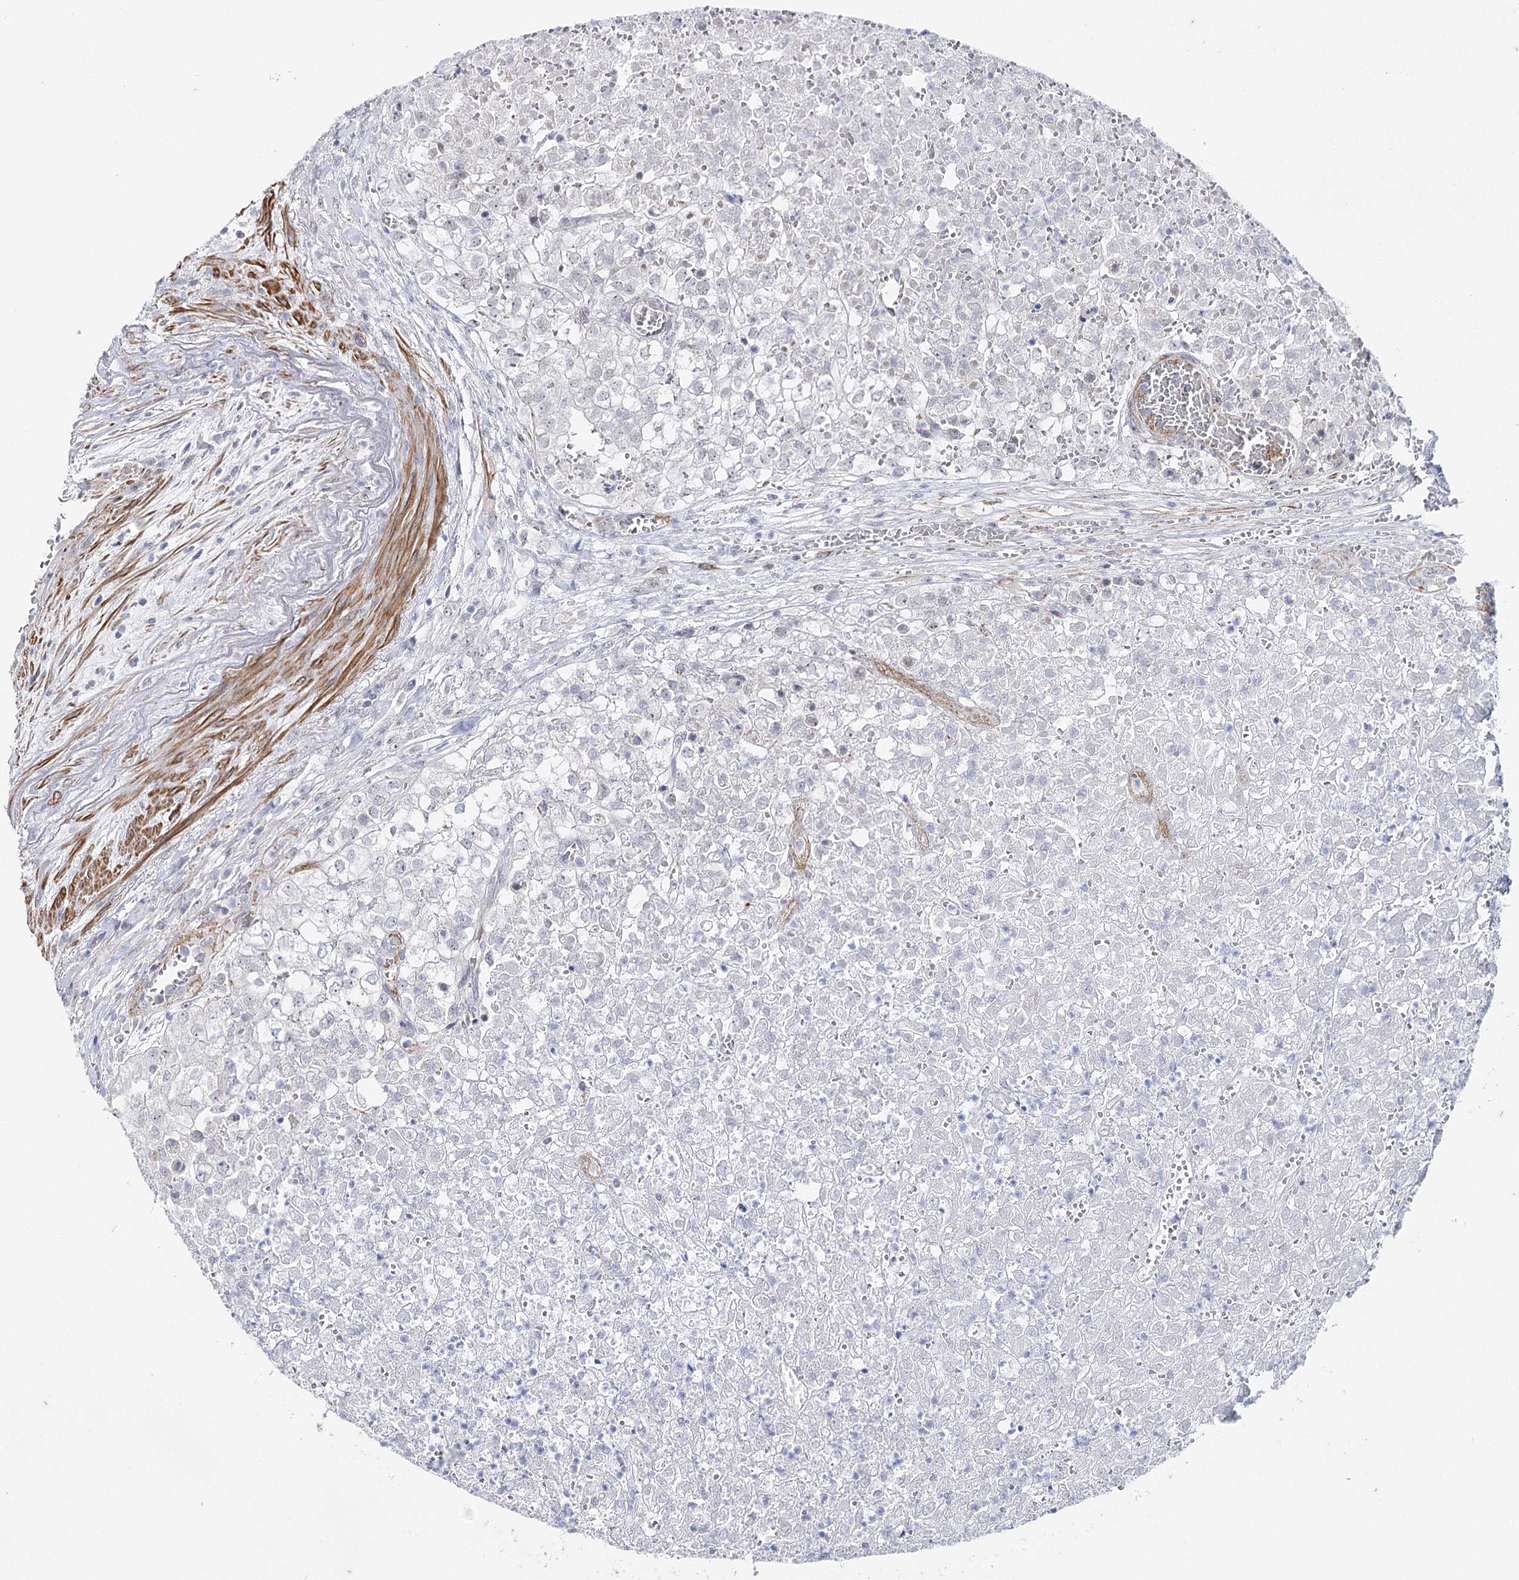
{"staining": {"intensity": "negative", "quantity": "none", "location": "none"}, "tissue": "renal cancer", "cell_type": "Tumor cells", "image_type": "cancer", "snomed": [{"axis": "morphology", "description": "Adenocarcinoma, NOS"}, {"axis": "topography", "description": "Kidney"}], "caption": "A high-resolution image shows immunohistochemistry staining of adenocarcinoma (renal), which shows no significant positivity in tumor cells.", "gene": "AGXT2", "patient": {"sex": "female", "age": 54}}